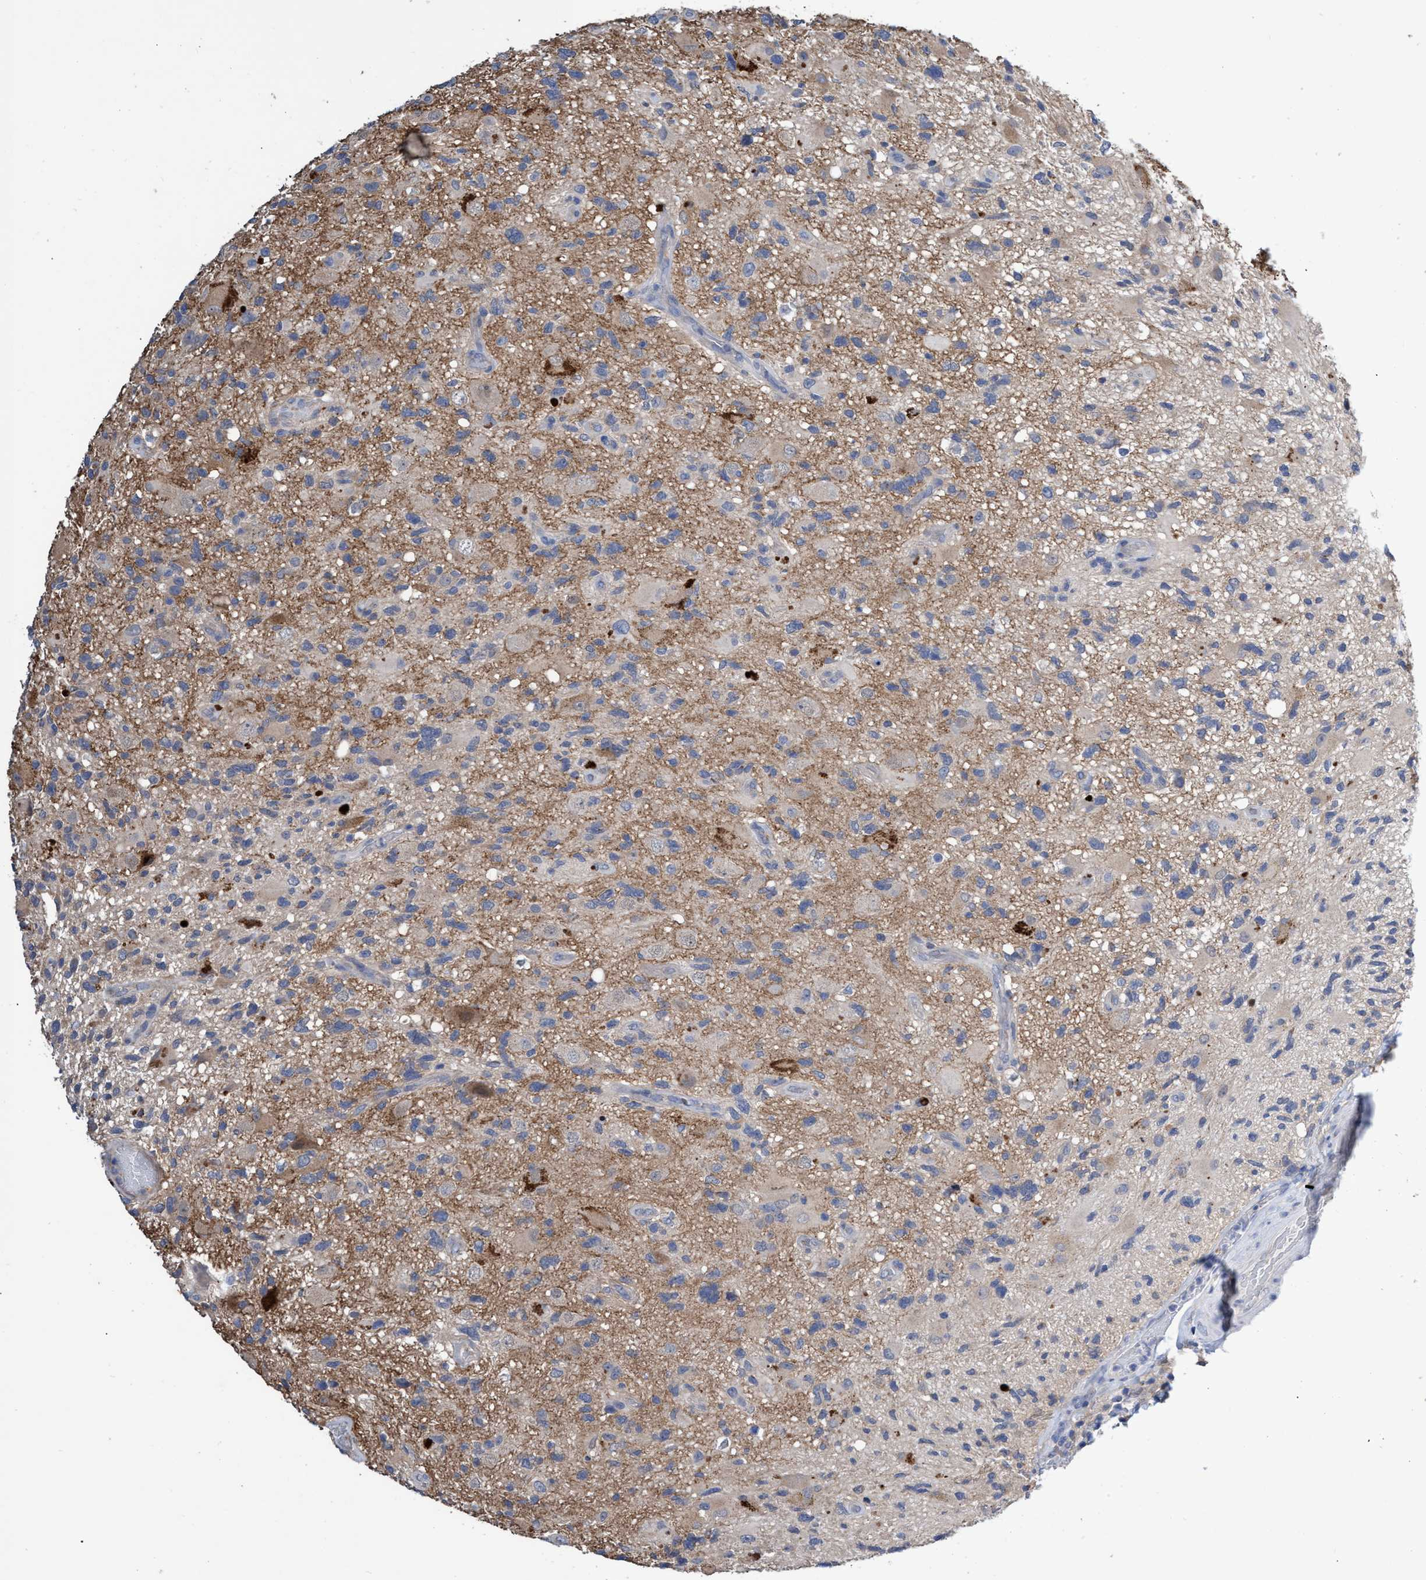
{"staining": {"intensity": "weak", "quantity": "<25%", "location": "cytoplasmic/membranous"}, "tissue": "glioma", "cell_type": "Tumor cells", "image_type": "cancer", "snomed": [{"axis": "morphology", "description": "Glioma, malignant, High grade"}, {"axis": "topography", "description": "Brain"}], "caption": "Immunohistochemistry micrograph of neoplastic tissue: glioma stained with DAB displays no significant protein positivity in tumor cells.", "gene": "SVEP1", "patient": {"sex": "male", "age": 33}}